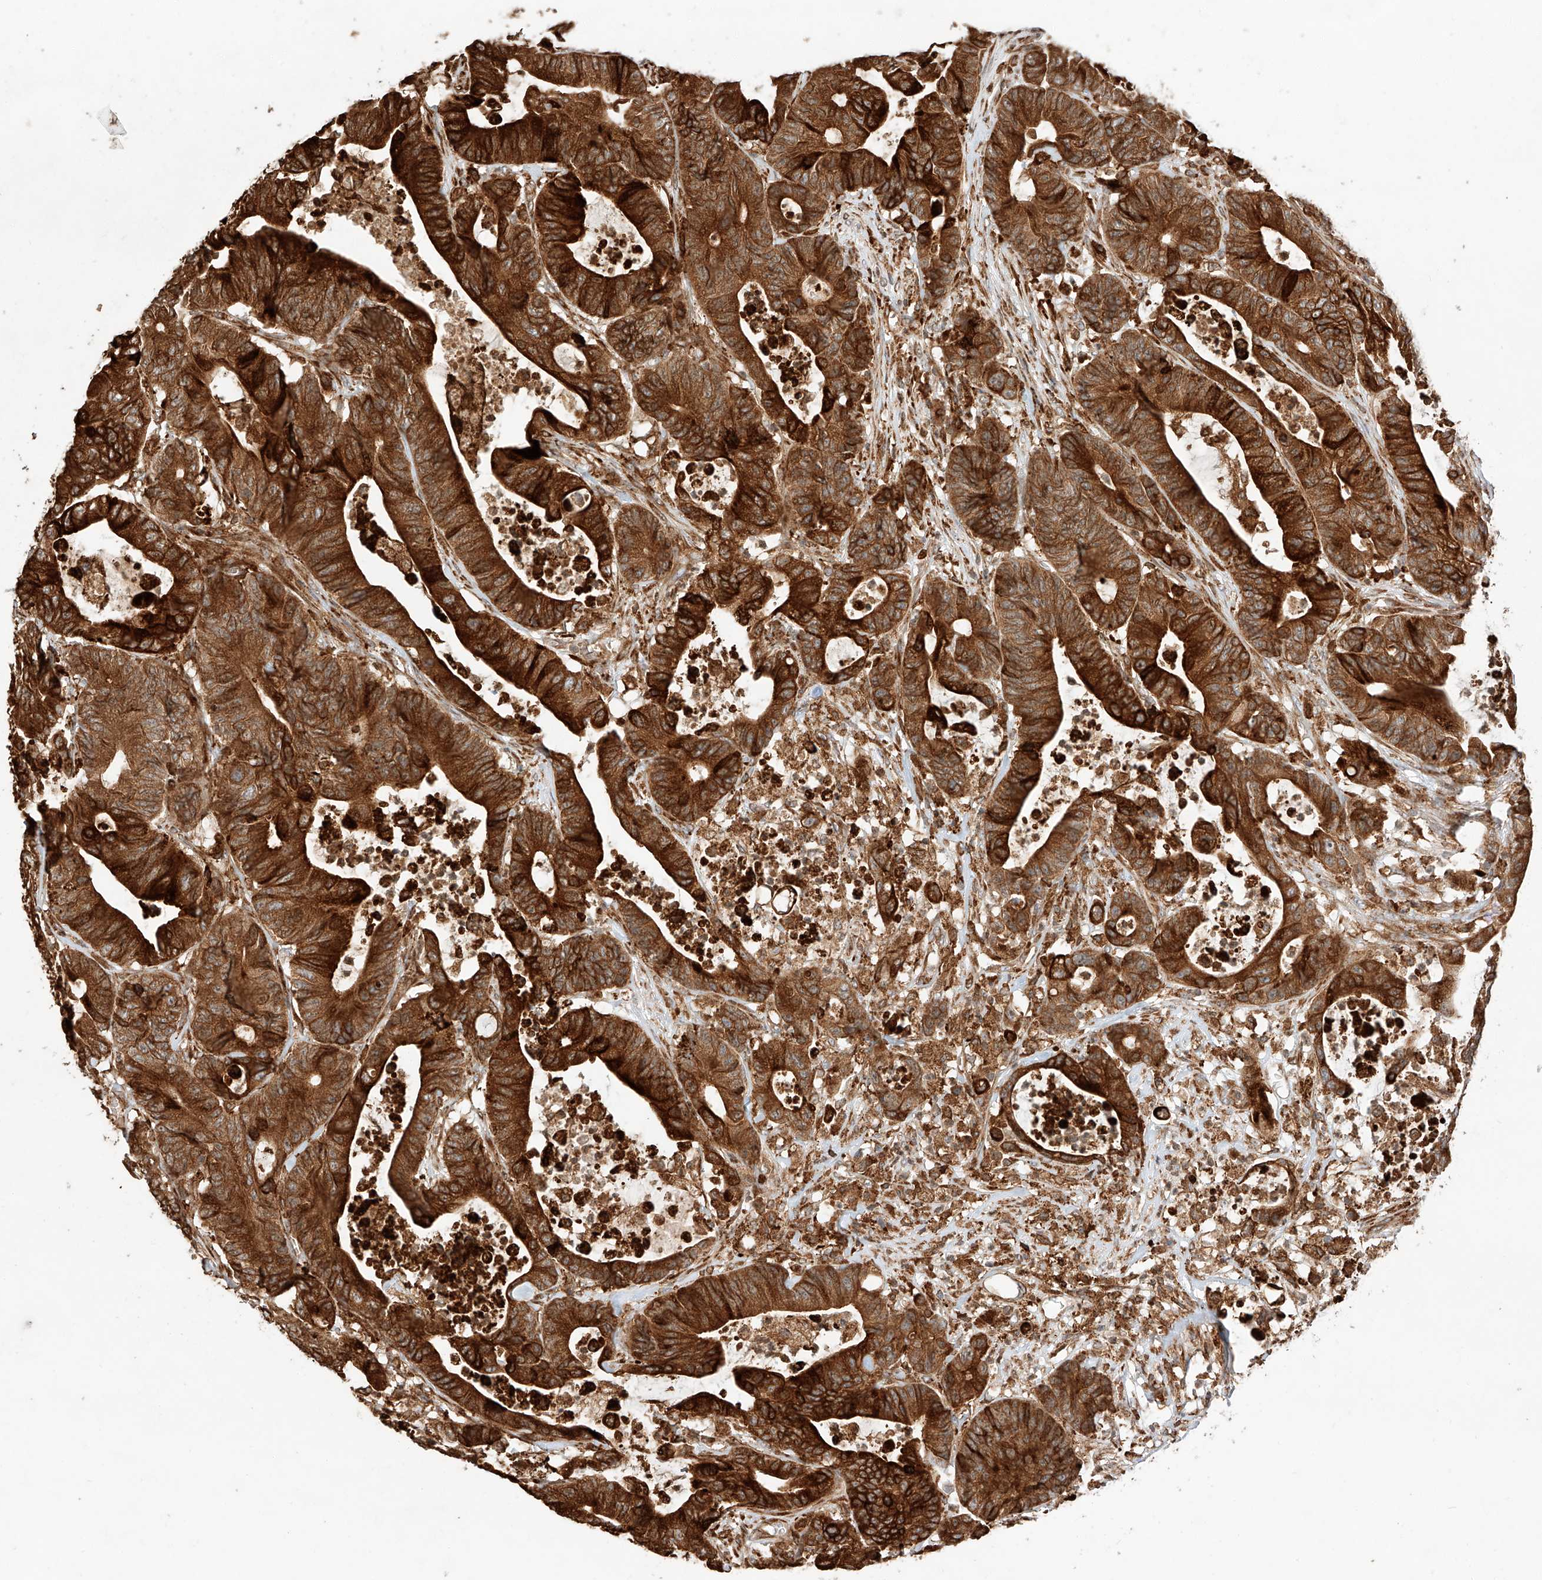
{"staining": {"intensity": "strong", "quantity": ">75%", "location": "cytoplasmic/membranous"}, "tissue": "colorectal cancer", "cell_type": "Tumor cells", "image_type": "cancer", "snomed": [{"axis": "morphology", "description": "Adenocarcinoma, NOS"}, {"axis": "topography", "description": "Colon"}], "caption": "Colorectal cancer (adenocarcinoma) was stained to show a protein in brown. There is high levels of strong cytoplasmic/membranous positivity in approximately >75% of tumor cells.", "gene": "ZNF84", "patient": {"sex": "female", "age": 84}}